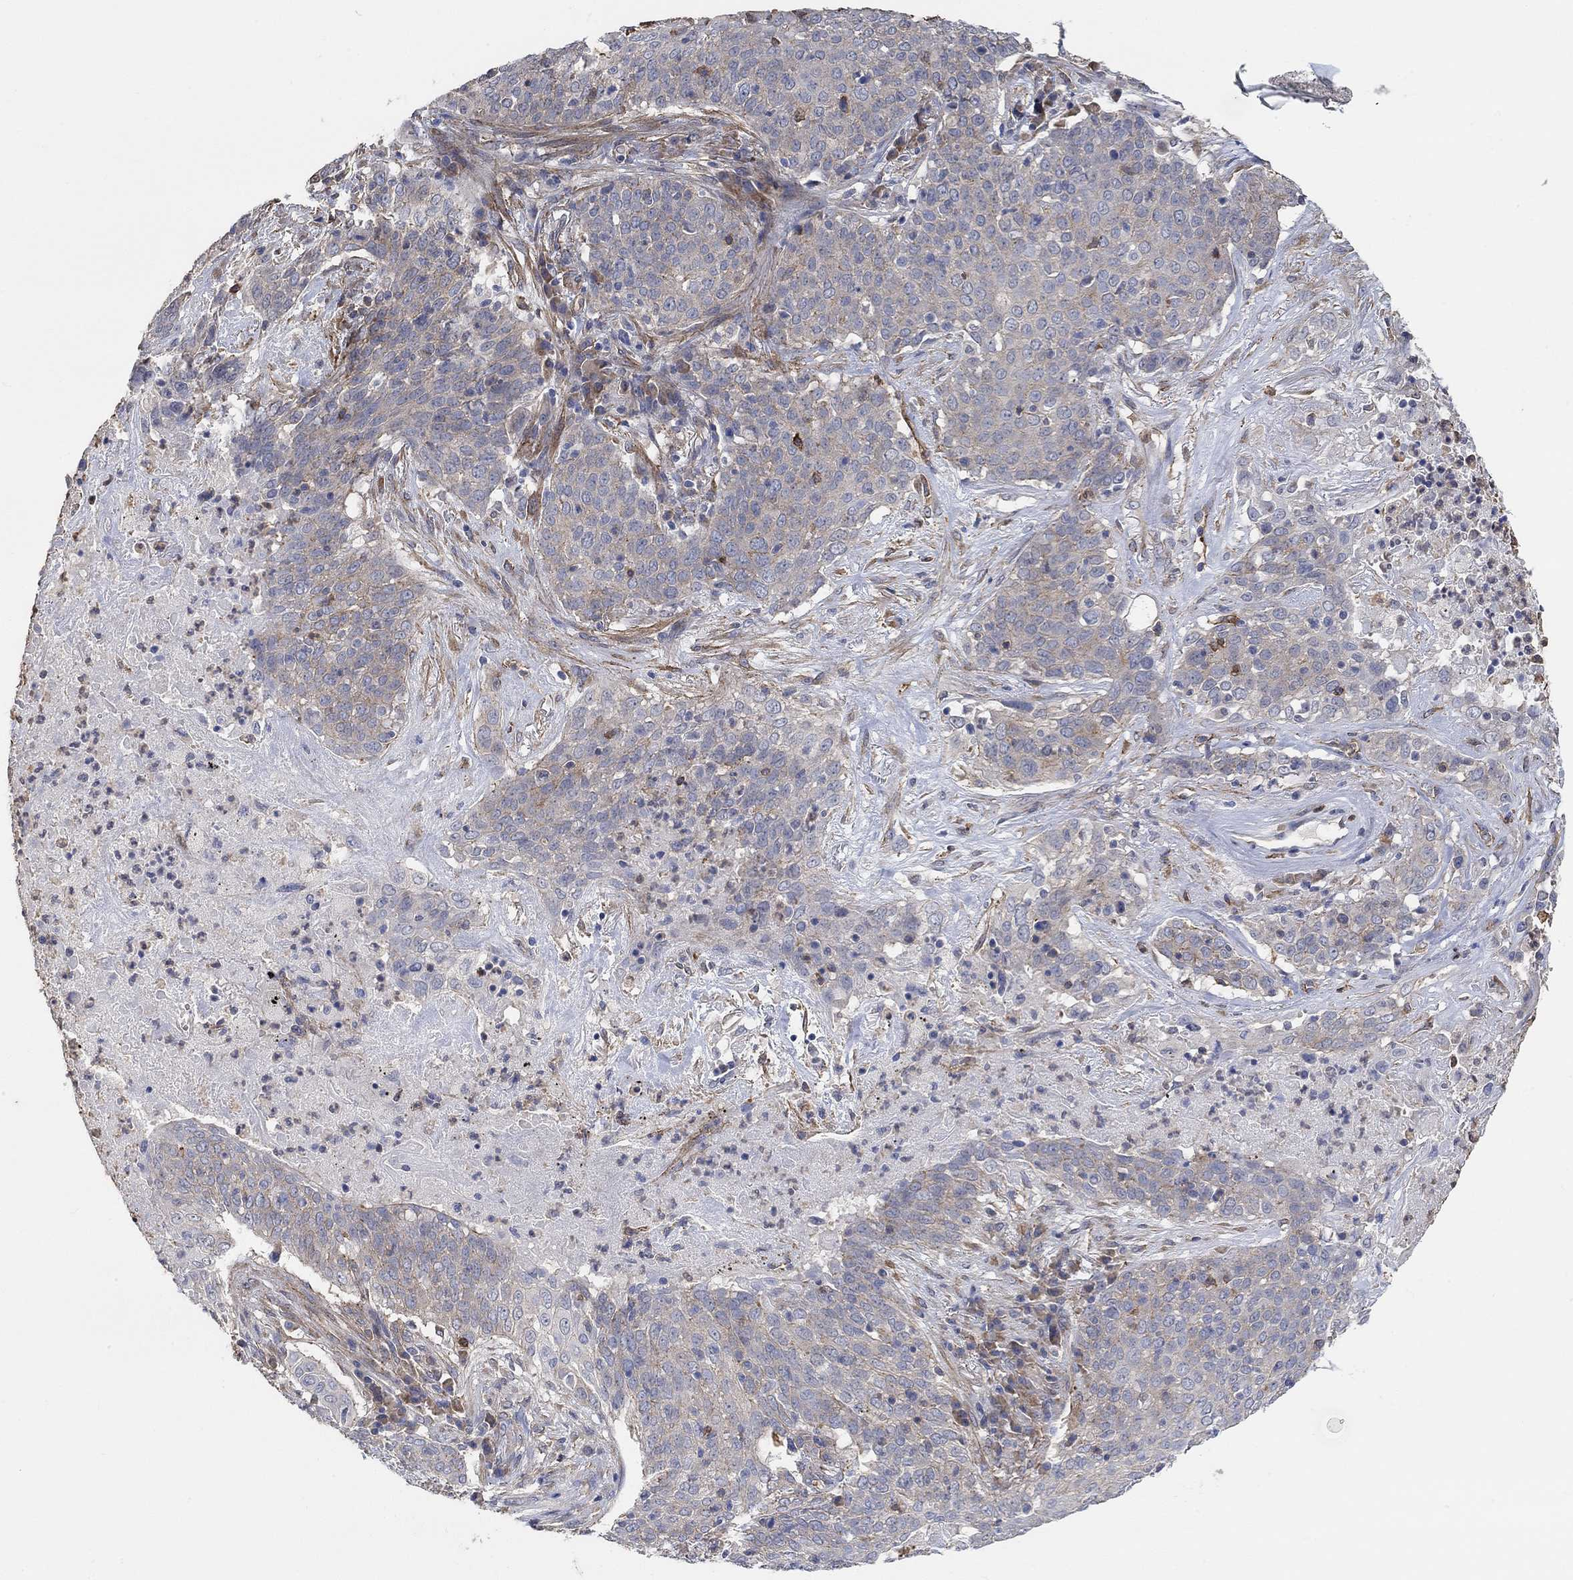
{"staining": {"intensity": "weak", "quantity": "25%-75%", "location": "cytoplasmic/membranous"}, "tissue": "lung cancer", "cell_type": "Tumor cells", "image_type": "cancer", "snomed": [{"axis": "morphology", "description": "Squamous cell carcinoma, NOS"}, {"axis": "topography", "description": "Lung"}], "caption": "High-magnification brightfield microscopy of lung cancer (squamous cell carcinoma) stained with DAB (brown) and counterstained with hematoxylin (blue). tumor cells exhibit weak cytoplasmic/membranous staining is appreciated in about25%-75% of cells.", "gene": "SYT16", "patient": {"sex": "male", "age": 82}}